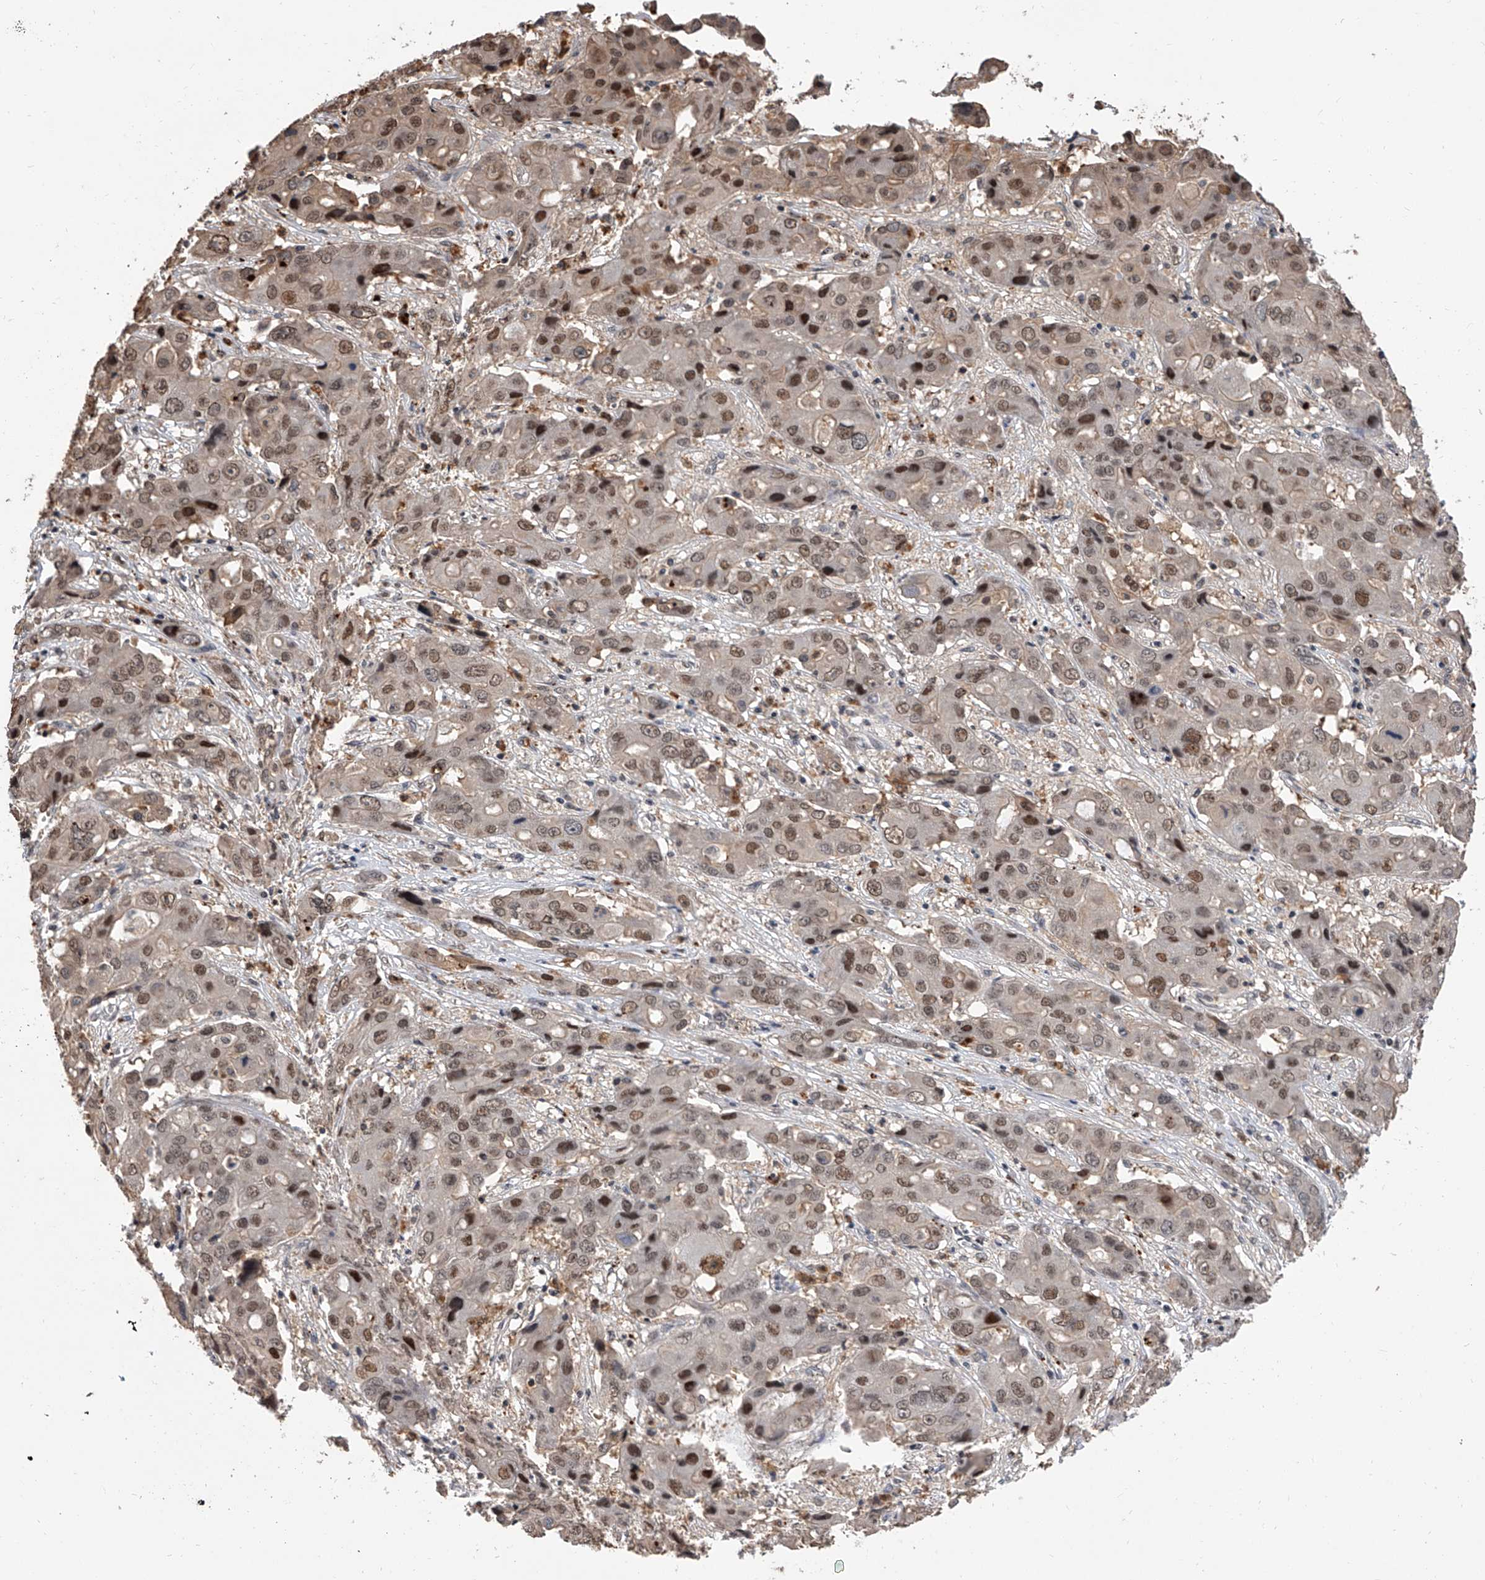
{"staining": {"intensity": "moderate", "quantity": ">75%", "location": "nuclear"}, "tissue": "liver cancer", "cell_type": "Tumor cells", "image_type": "cancer", "snomed": [{"axis": "morphology", "description": "Cholangiocarcinoma"}, {"axis": "topography", "description": "Liver"}], "caption": "A high-resolution image shows immunohistochemistry (IHC) staining of liver cholangiocarcinoma, which demonstrates moderate nuclear positivity in approximately >75% of tumor cells.", "gene": "BHLHE23", "patient": {"sex": "male", "age": 67}}